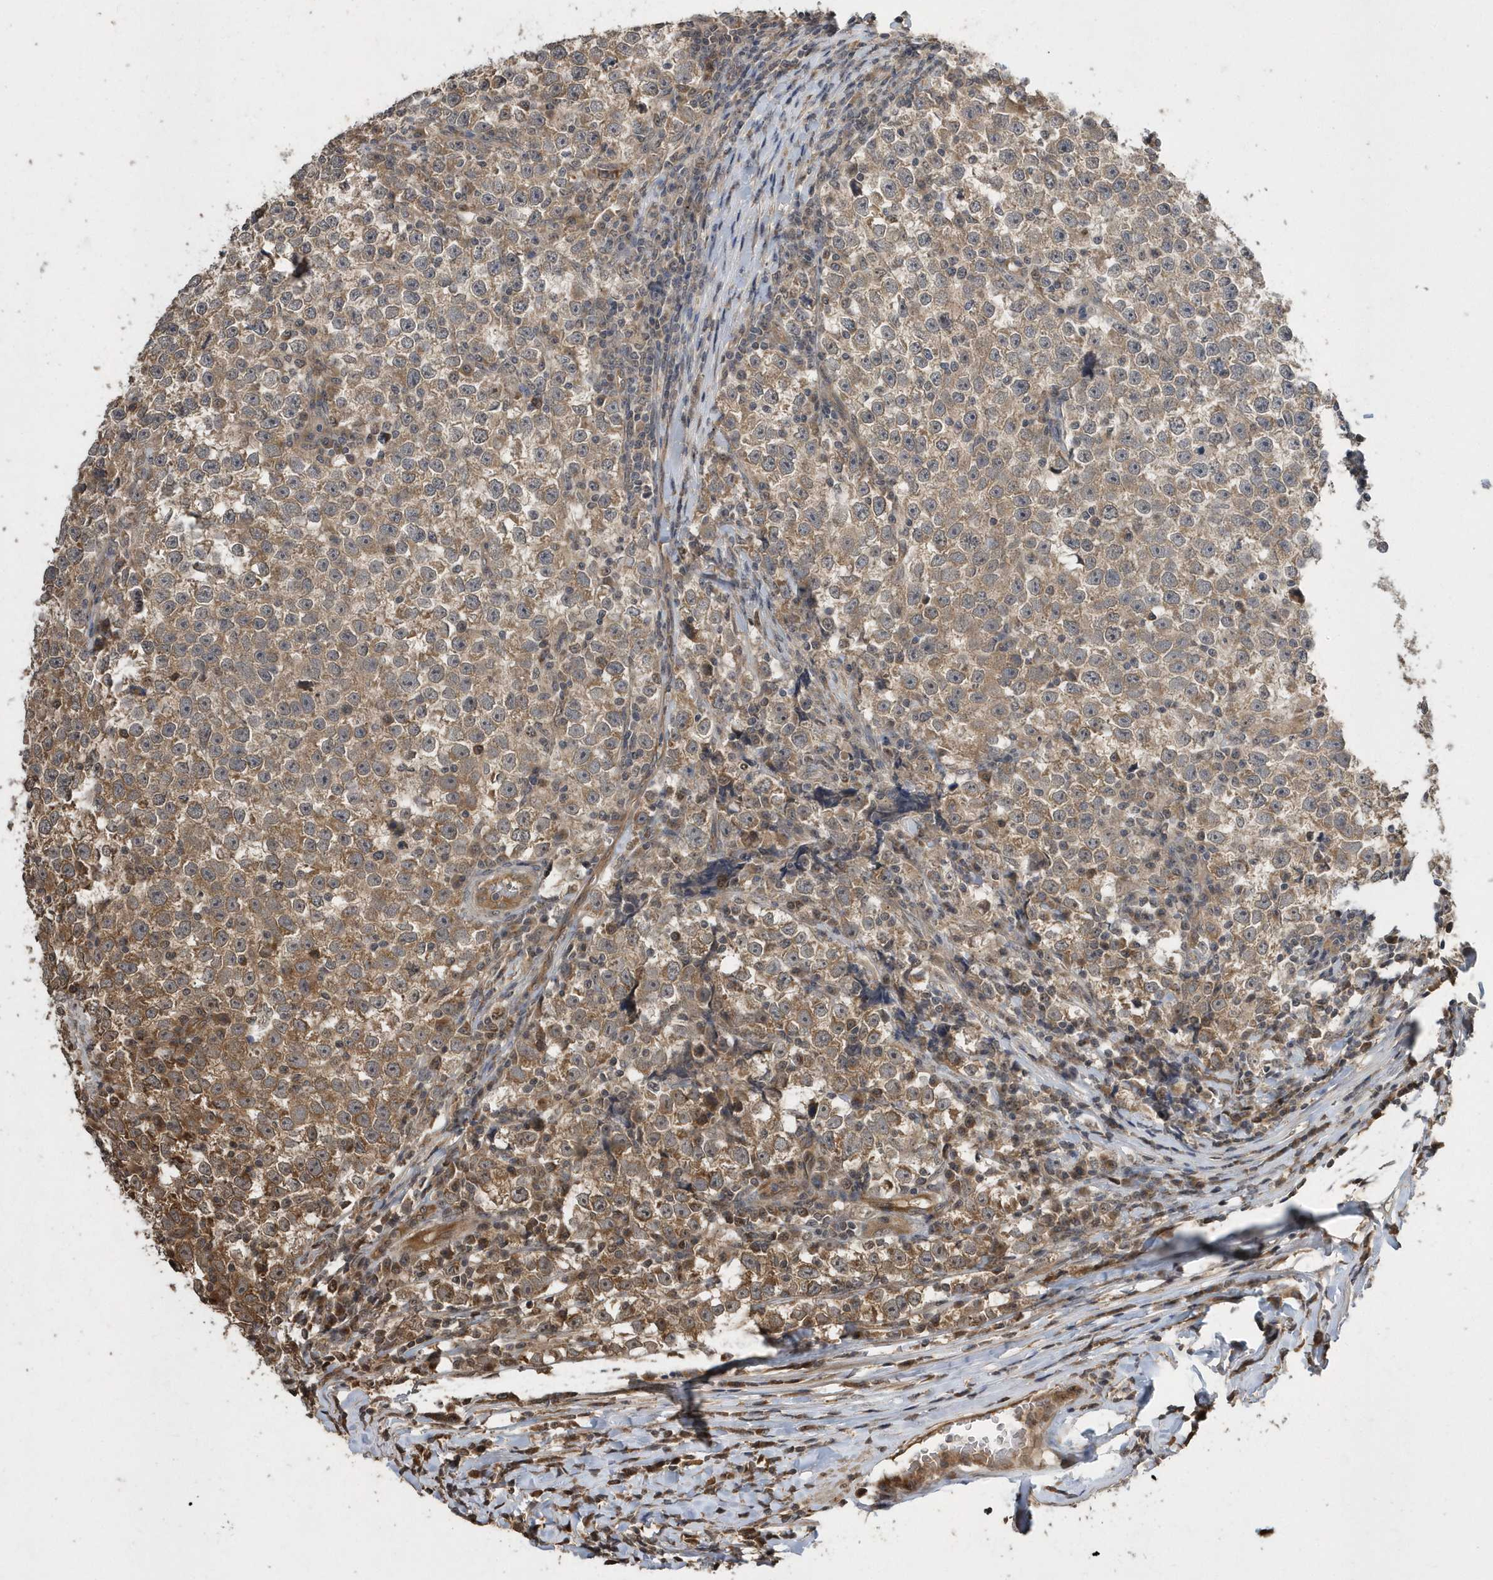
{"staining": {"intensity": "moderate", "quantity": "<25%", "location": "cytoplasmic/membranous"}, "tissue": "testis cancer", "cell_type": "Tumor cells", "image_type": "cancer", "snomed": [{"axis": "morphology", "description": "Normal tissue, NOS"}, {"axis": "morphology", "description": "Seminoma, NOS"}, {"axis": "topography", "description": "Testis"}], "caption": "Human testis cancer (seminoma) stained with a brown dye displays moderate cytoplasmic/membranous positive staining in approximately <25% of tumor cells.", "gene": "WASHC5", "patient": {"sex": "male", "age": 43}}